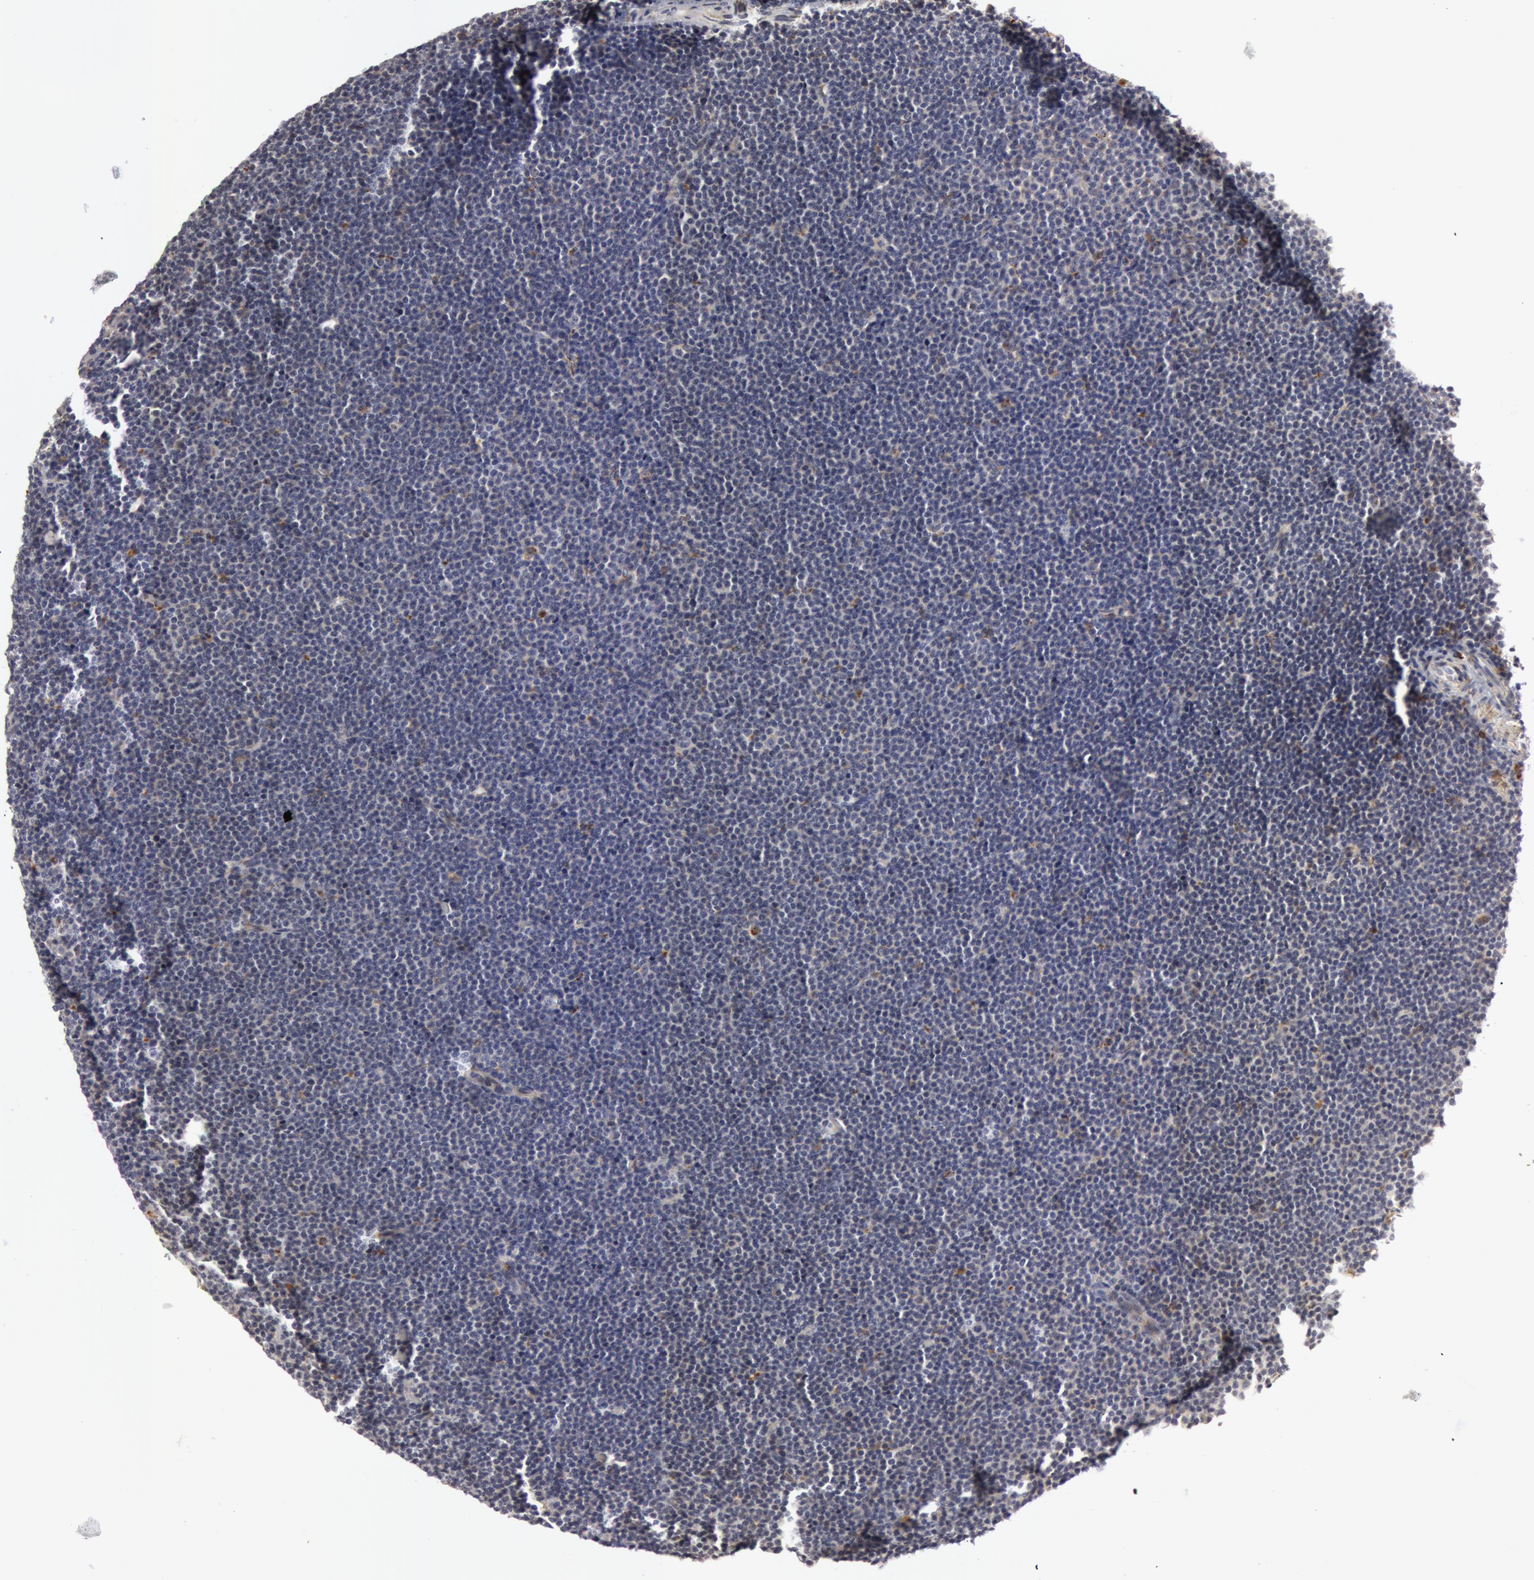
{"staining": {"intensity": "weak", "quantity": ">75%", "location": "cytoplasmic/membranous"}, "tissue": "lymphoma", "cell_type": "Tumor cells", "image_type": "cancer", "snomed": [{"axis": "morphology", "description": "Malignant lymphoma, non-Hodgkin's type, Low grade"}, {"axis": "topography", "description": "Lymph node"}], "caption": "A brown stain labels weak cytoplasmic/membranous expression of a protein in human lymphoma tumor cells.", "gene": "C7", "patient": {"sex": "female", "age": 69}}